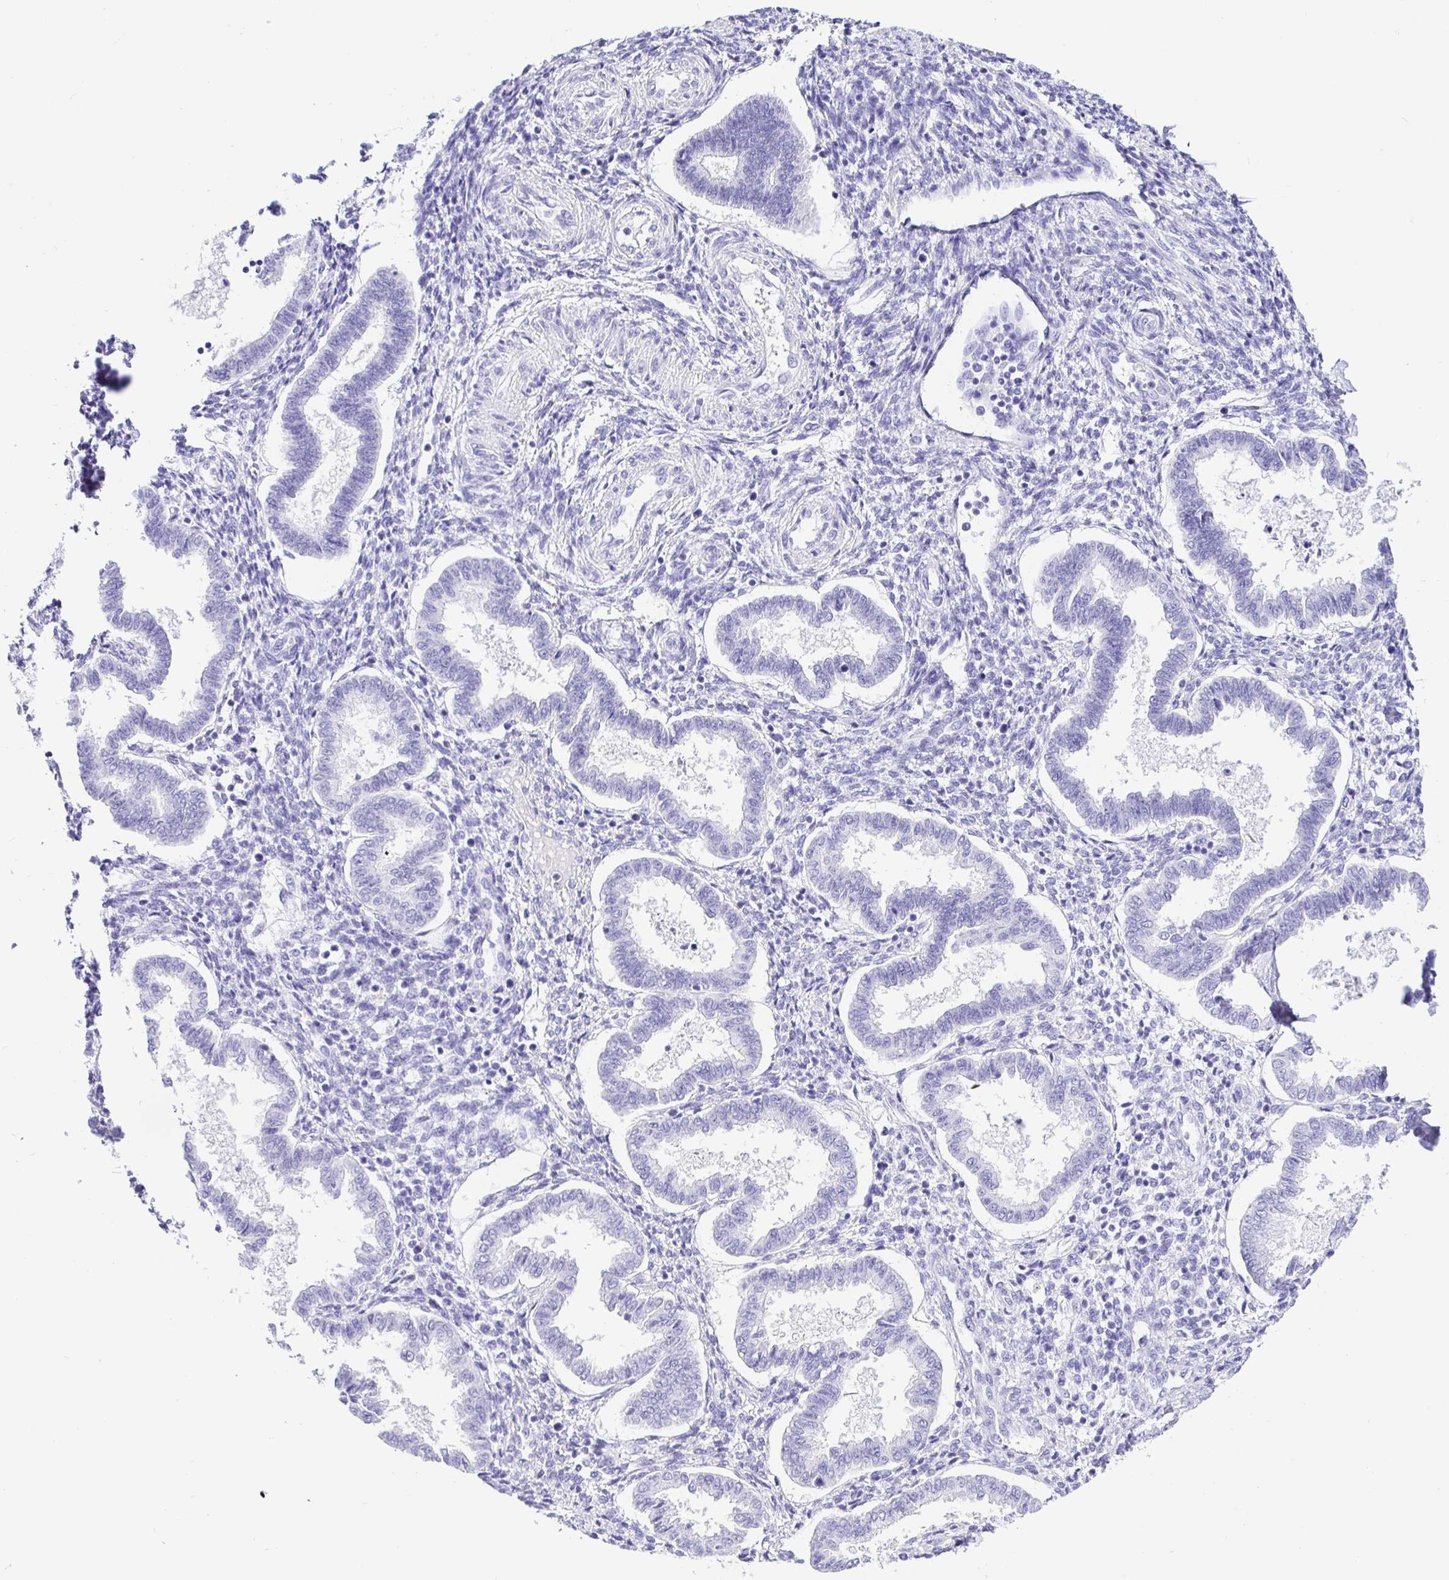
{"staining": {"intensity": "negative", "quantity": "none", "location": "none"}, "tissue": "endometrium", "cell_type": "Cells in endometrial stroma", "image_type": "normal", "snomed": [{"axis": "morphology", "description": "Normal tissue, NOS"}, {"axis": "topography", "description": "Endometrium"}], "caption": "Immunohistochemistry (IHC) of normal endometrium exhibits no positivity in cells in endometrial stroma.", "gene": "PRAMEF18", "patient": {"sex": "female", "age": 24}}